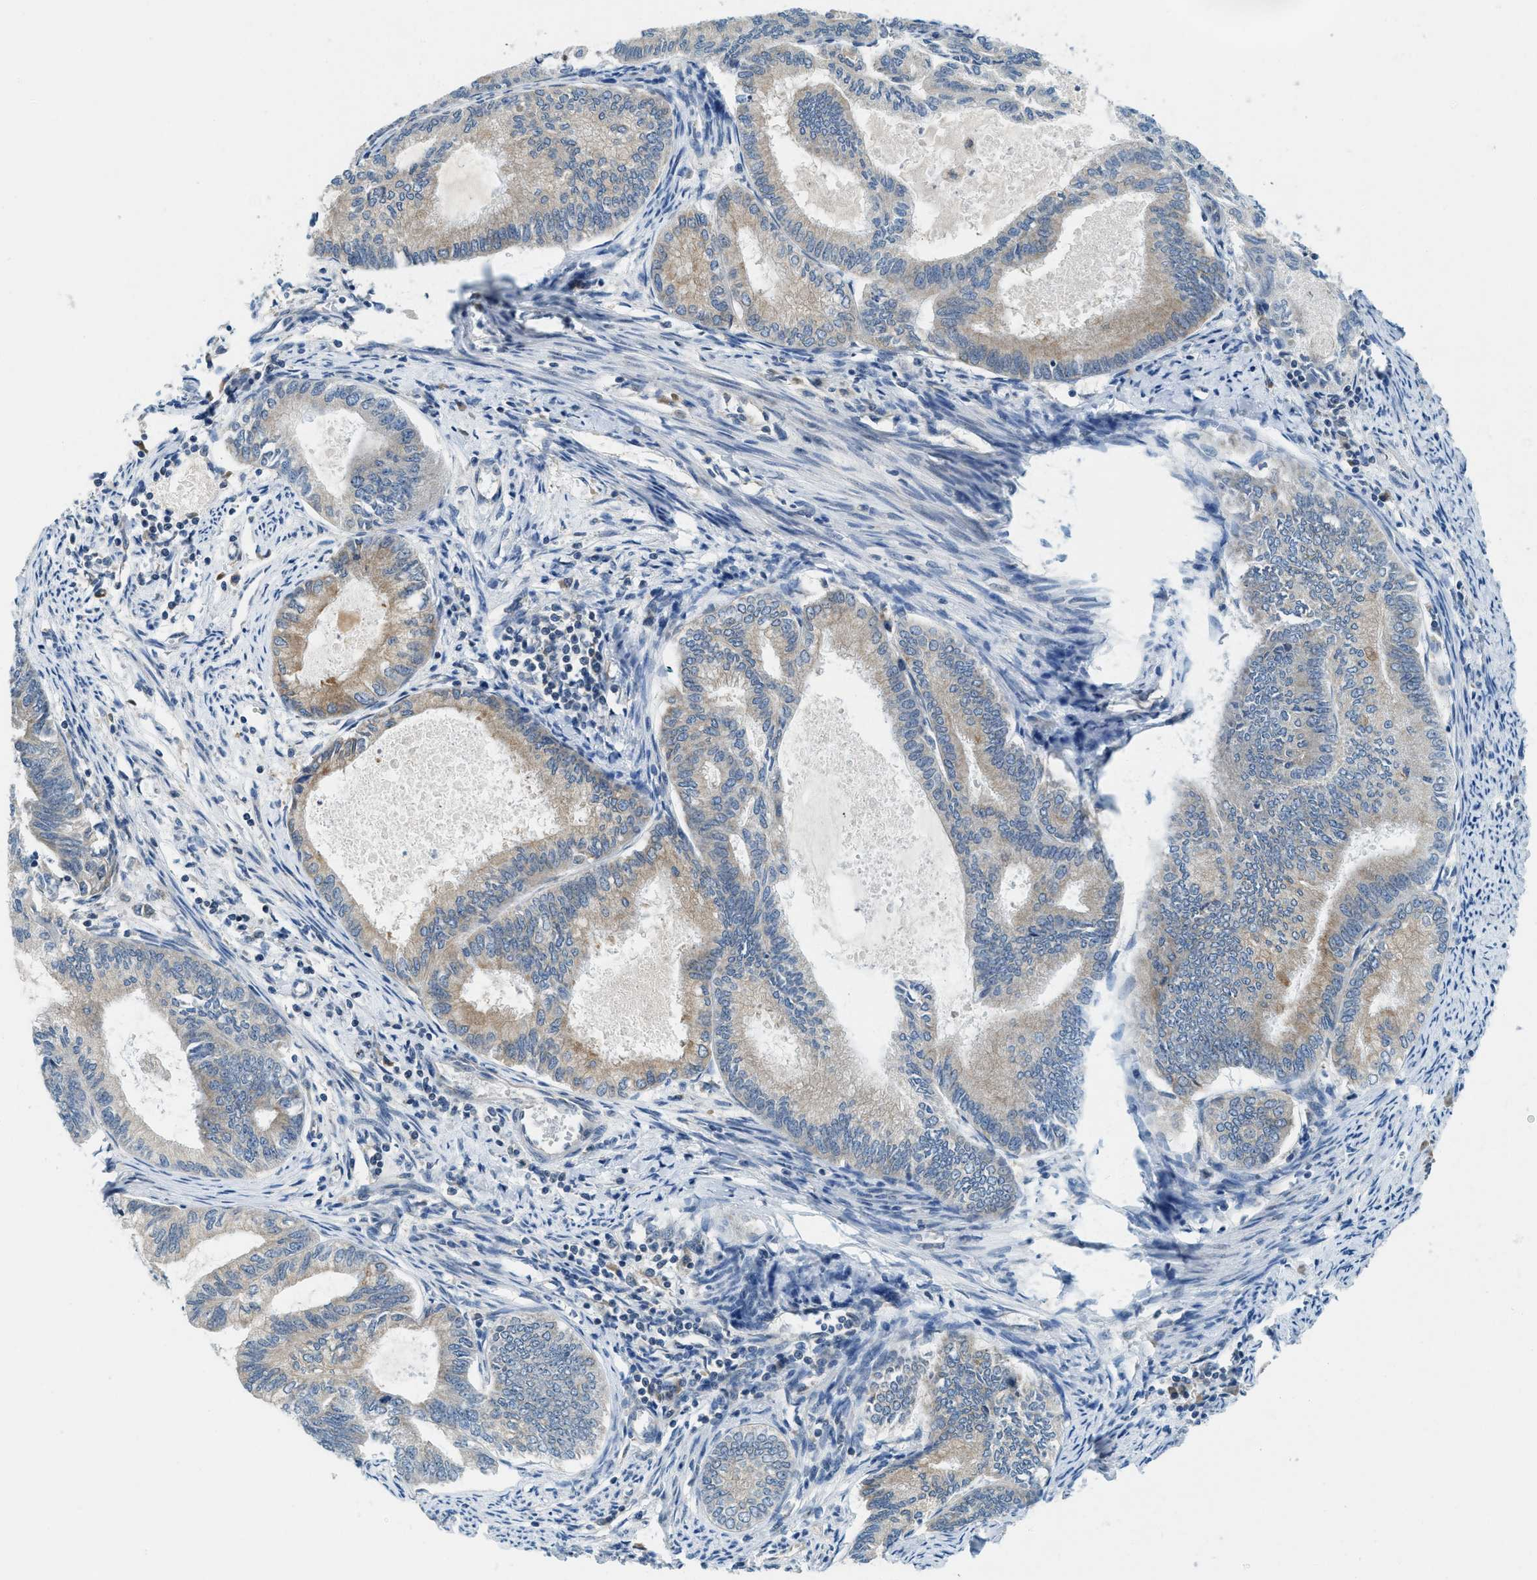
{"staining": {"intensity": "weak", "quantity": ">75%", "location": "cytoplasmic/membranous"}, "tissue": "endometrial cancer", "cell_type": "Tumor cells", "image_type": "cancer", "snomed": [{"axis": "morphology", "description": "Adenocarcinoma, NOS"}, {"axis": "topography", "description": "Endometrium"}], "caption": "A brown stain shows weak cytoplasmic/membranous positivity of a protein in human adenocarcinoma (endometrial) tumor cells. The protein is stained brown, and the nuclei are stained in blue (DAB (3,3'-diaminobenzidine) IHC with brightfield microscopy, high magnification).", "gene": "BCAP31", "patient": {"sex": "female", "age": 86}}